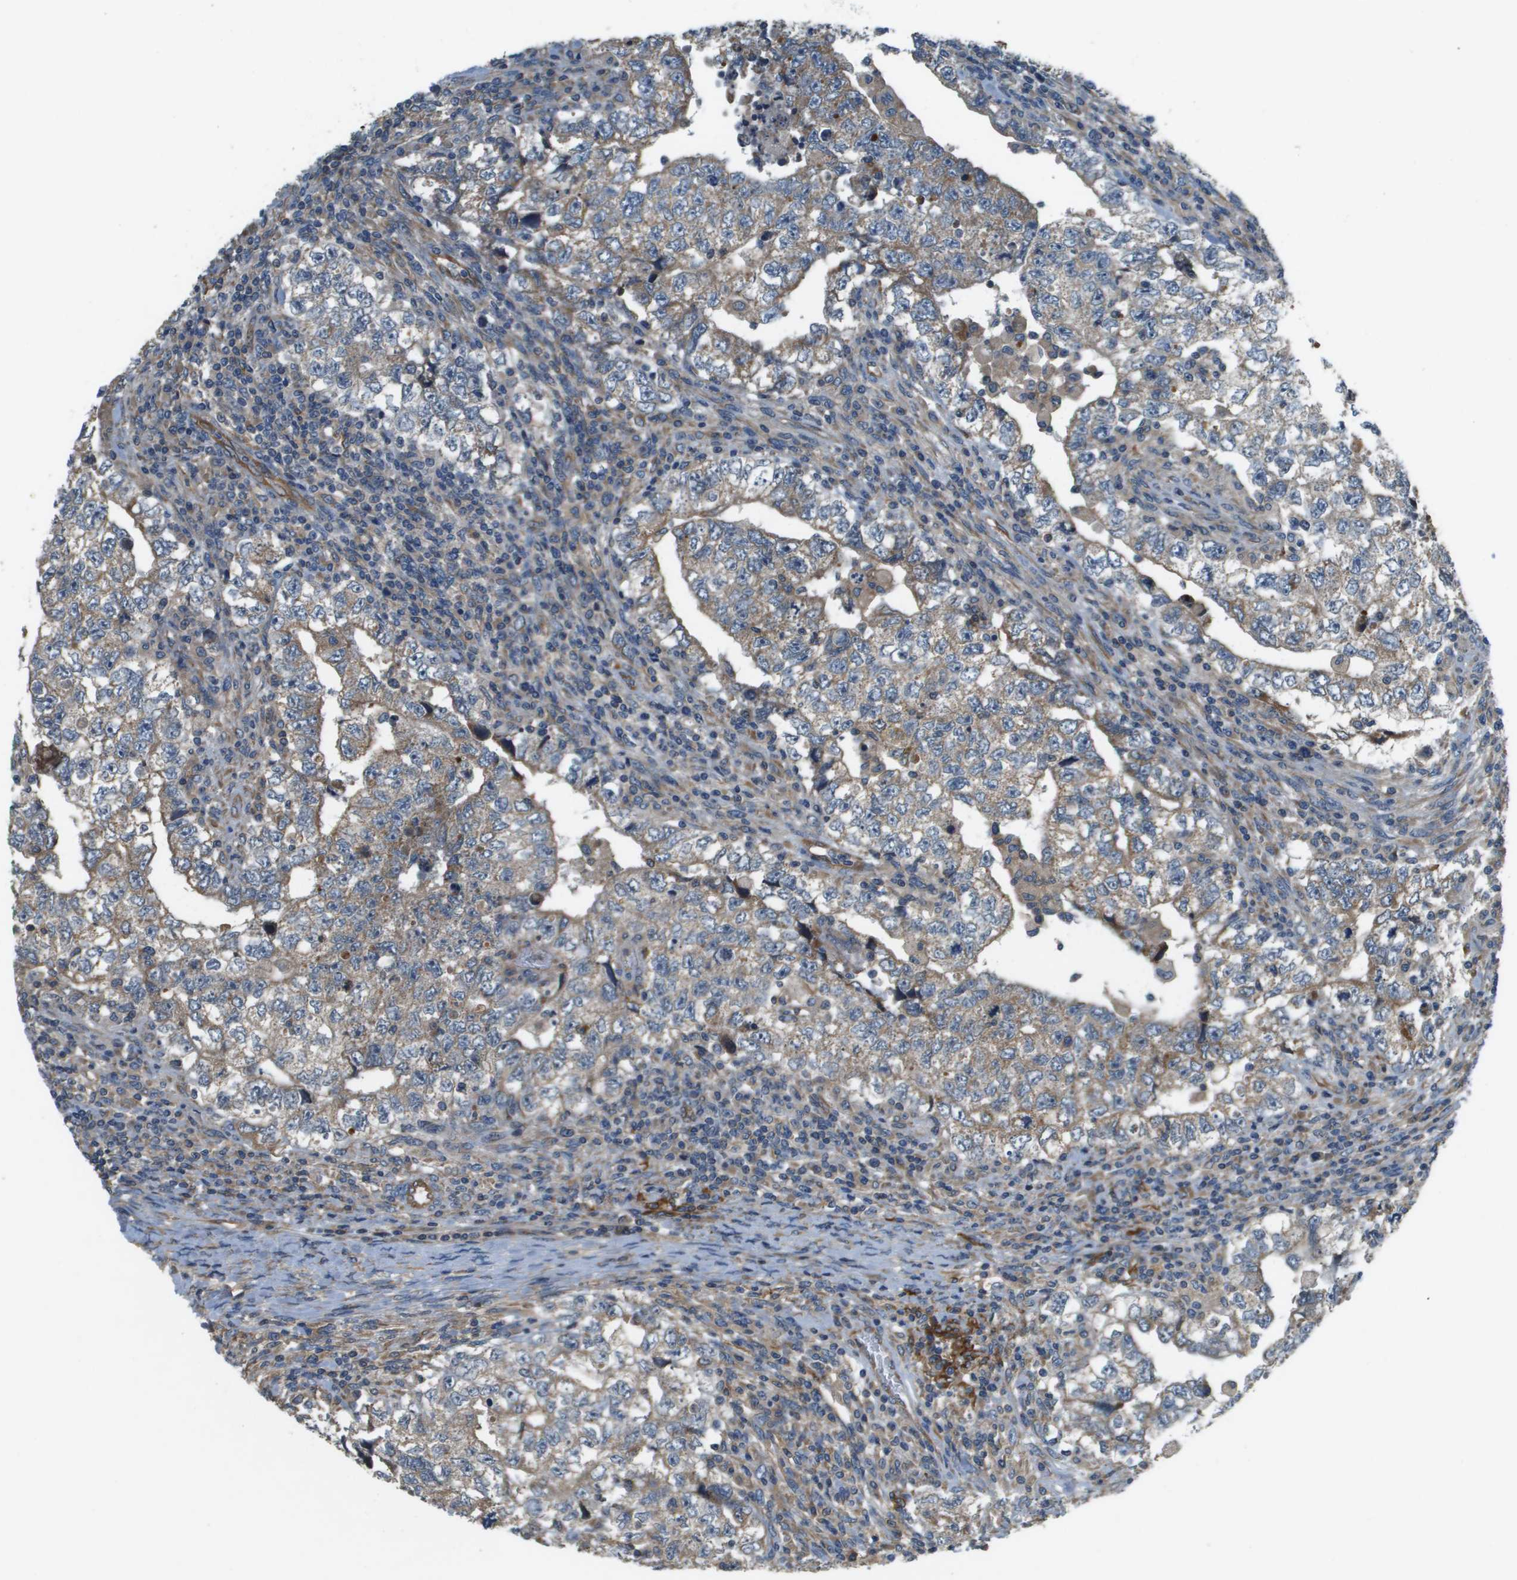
{"staining": {"intensity": "weak", "quantity": "25%-75%", "location": "cytoplasmic/membranous"}, "tissue": "testis cancer", "cell_type": "Tumor cells", "image_type": "cancer", "snomed": [{"axis": "morphology", "description": "Carcinoma, Embryonal, NOS"}, {"axis": "topography", "description": "Testis"}], "caption": "This photomicrograph demonstrates immunohistochemistry staining of embryonal carcinoma (testis), with low weak cytoplasmic/membranous expression in approximately 25%-75% of tumor cells.", "gene": "SAMSN1", "patient": {"sex": "male", "age": 36}}